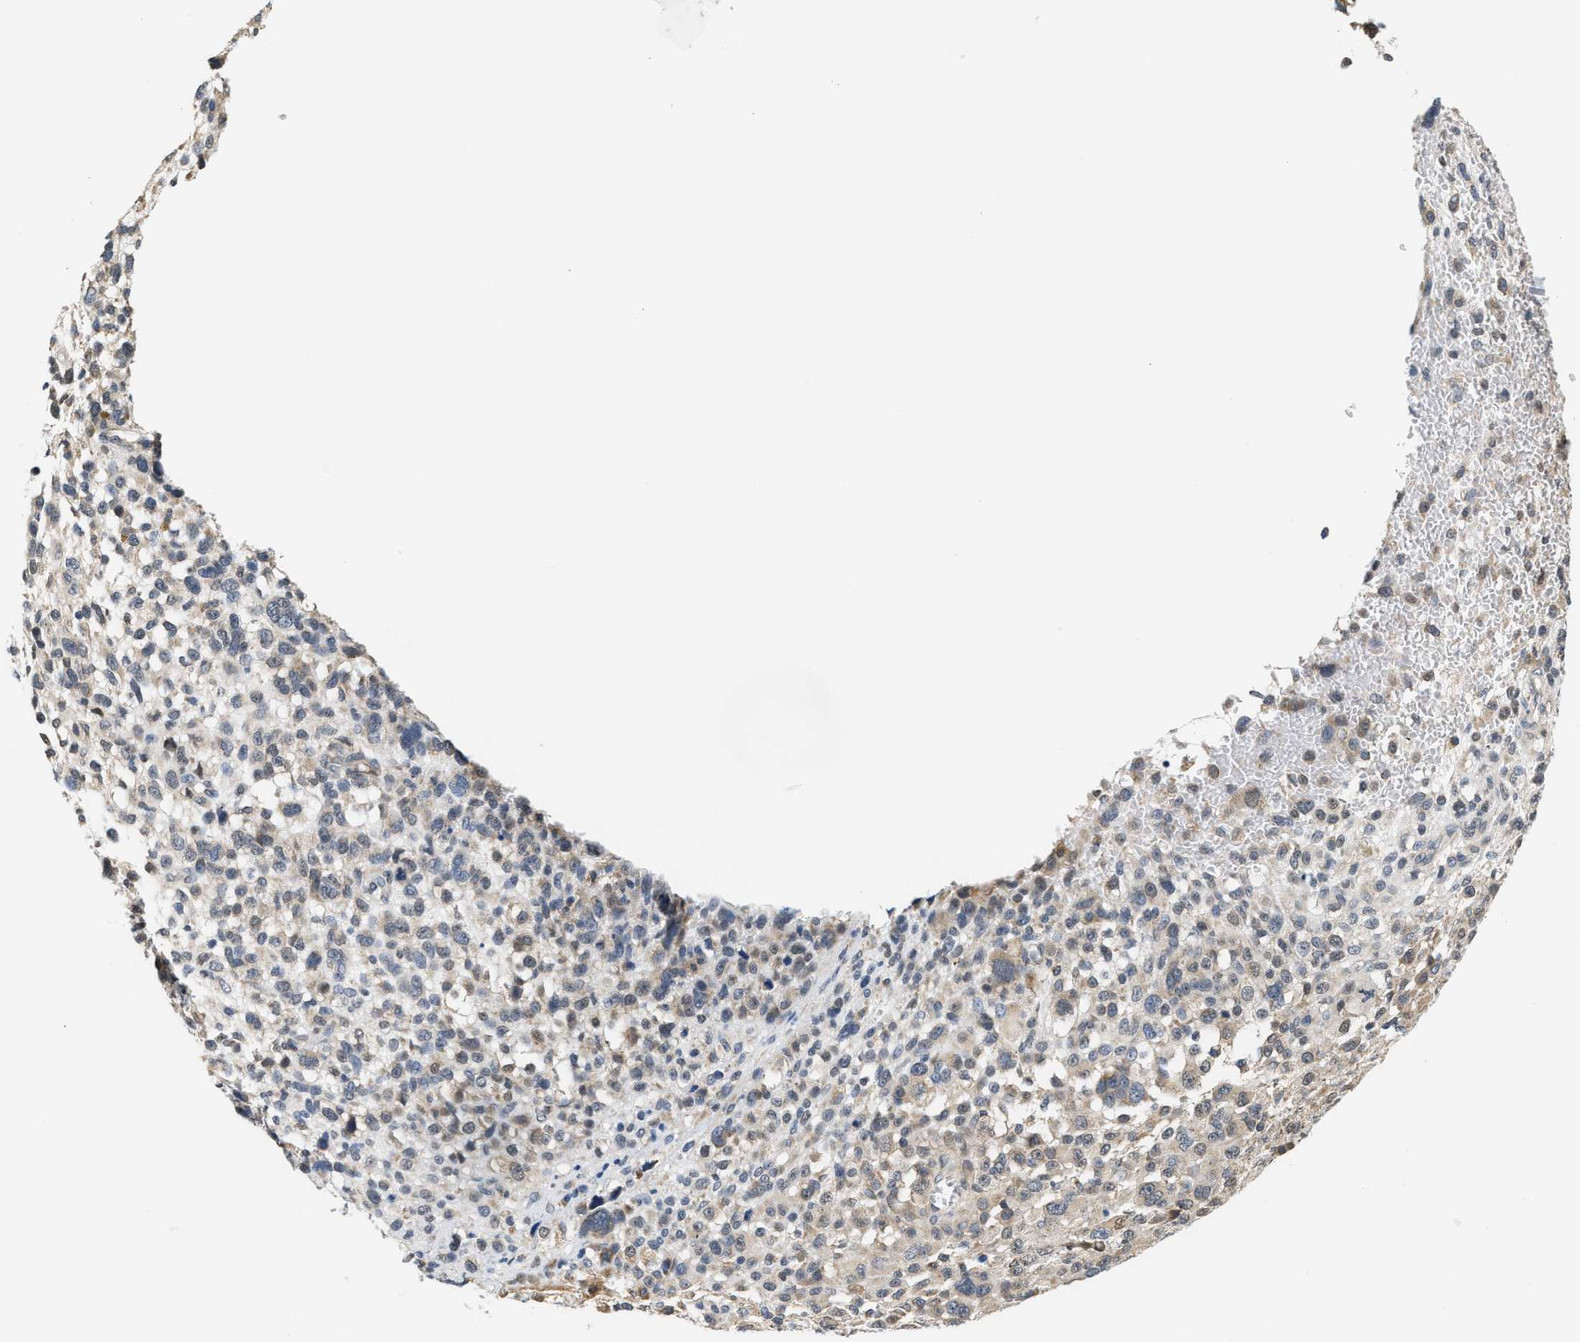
{"staining": {"intensity": "weak", "quantity": "25%-75%", "location": "cytoplasmic/membranous"}, "tissue": "melanoma", "cell_type": "Tumor cells", "image_type": "cancer", "snomed": [{"axis": "morphology", "description": "Malignant melanoma, NOS"}, {"axis": "topography", "description": "Skin"}], "caption": "Weak cytoplasmic/membranous expression is appreciated in approximately 25%-75% of tumor cells in melanoma. Ihc stains the protein in brown and the nuclei are stained blue.", "gene": "GIGYF1", "patient": {"sex": "female", "age": 55}}